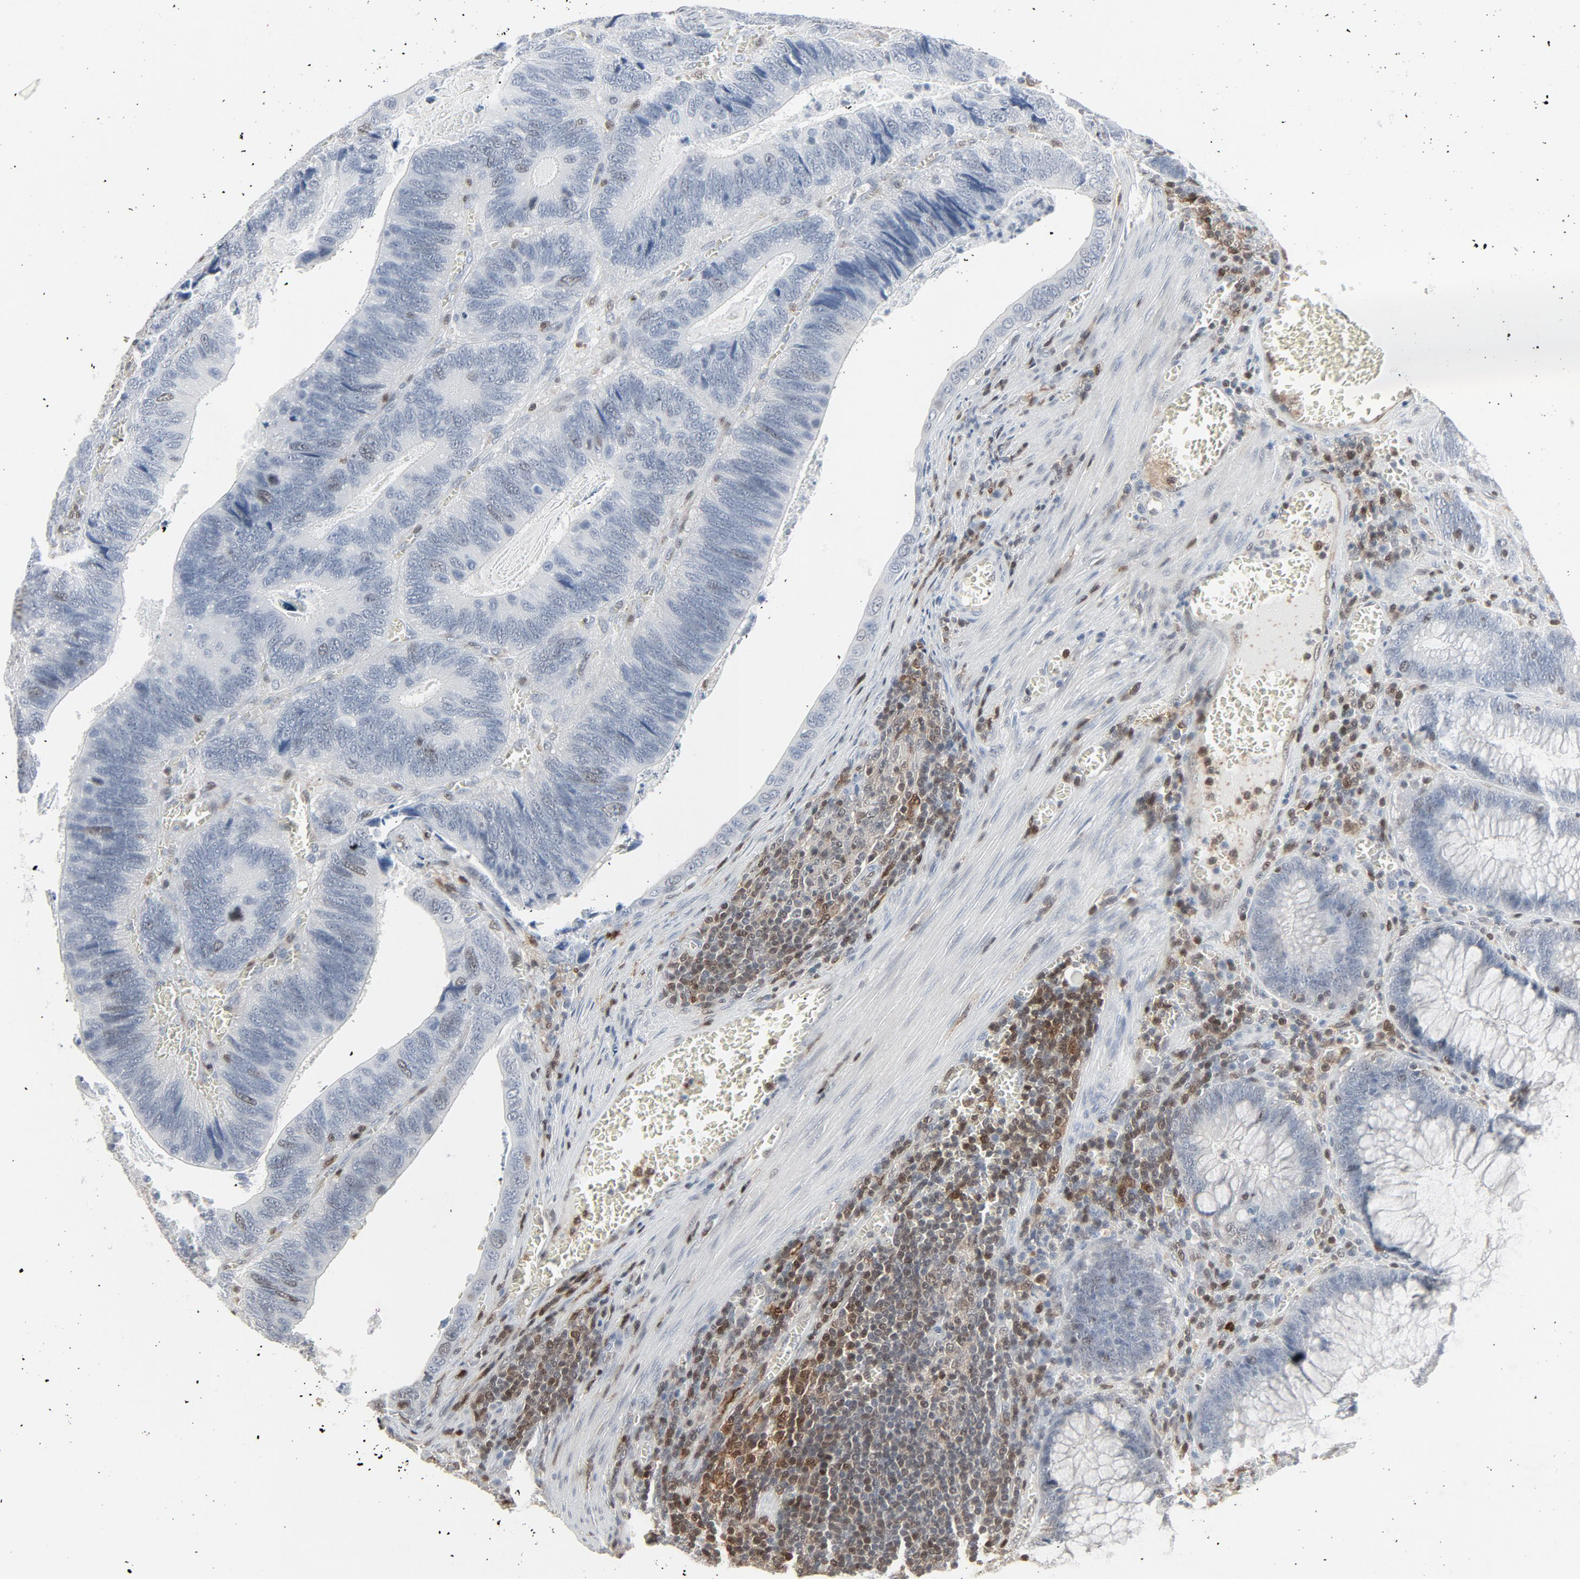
{"staining": {"intensity": "negative", "quantity": "none", "location": "none"}, "tissue": "colorectal cancer", "cell_type": "Tumor cells", "image_type": "cancer", "snomed": [{"axis": "morphology", "description": "Adenocarcinoma, NOS"}, {"axis": "topography", "description": "Colon"}], "caption": "The histopathology image reveals no significant positivity in tumor cells of colorectal adenocarcinoma.", "gene": "STAT5A", "patient": {"sex": "male", "age": 72}}